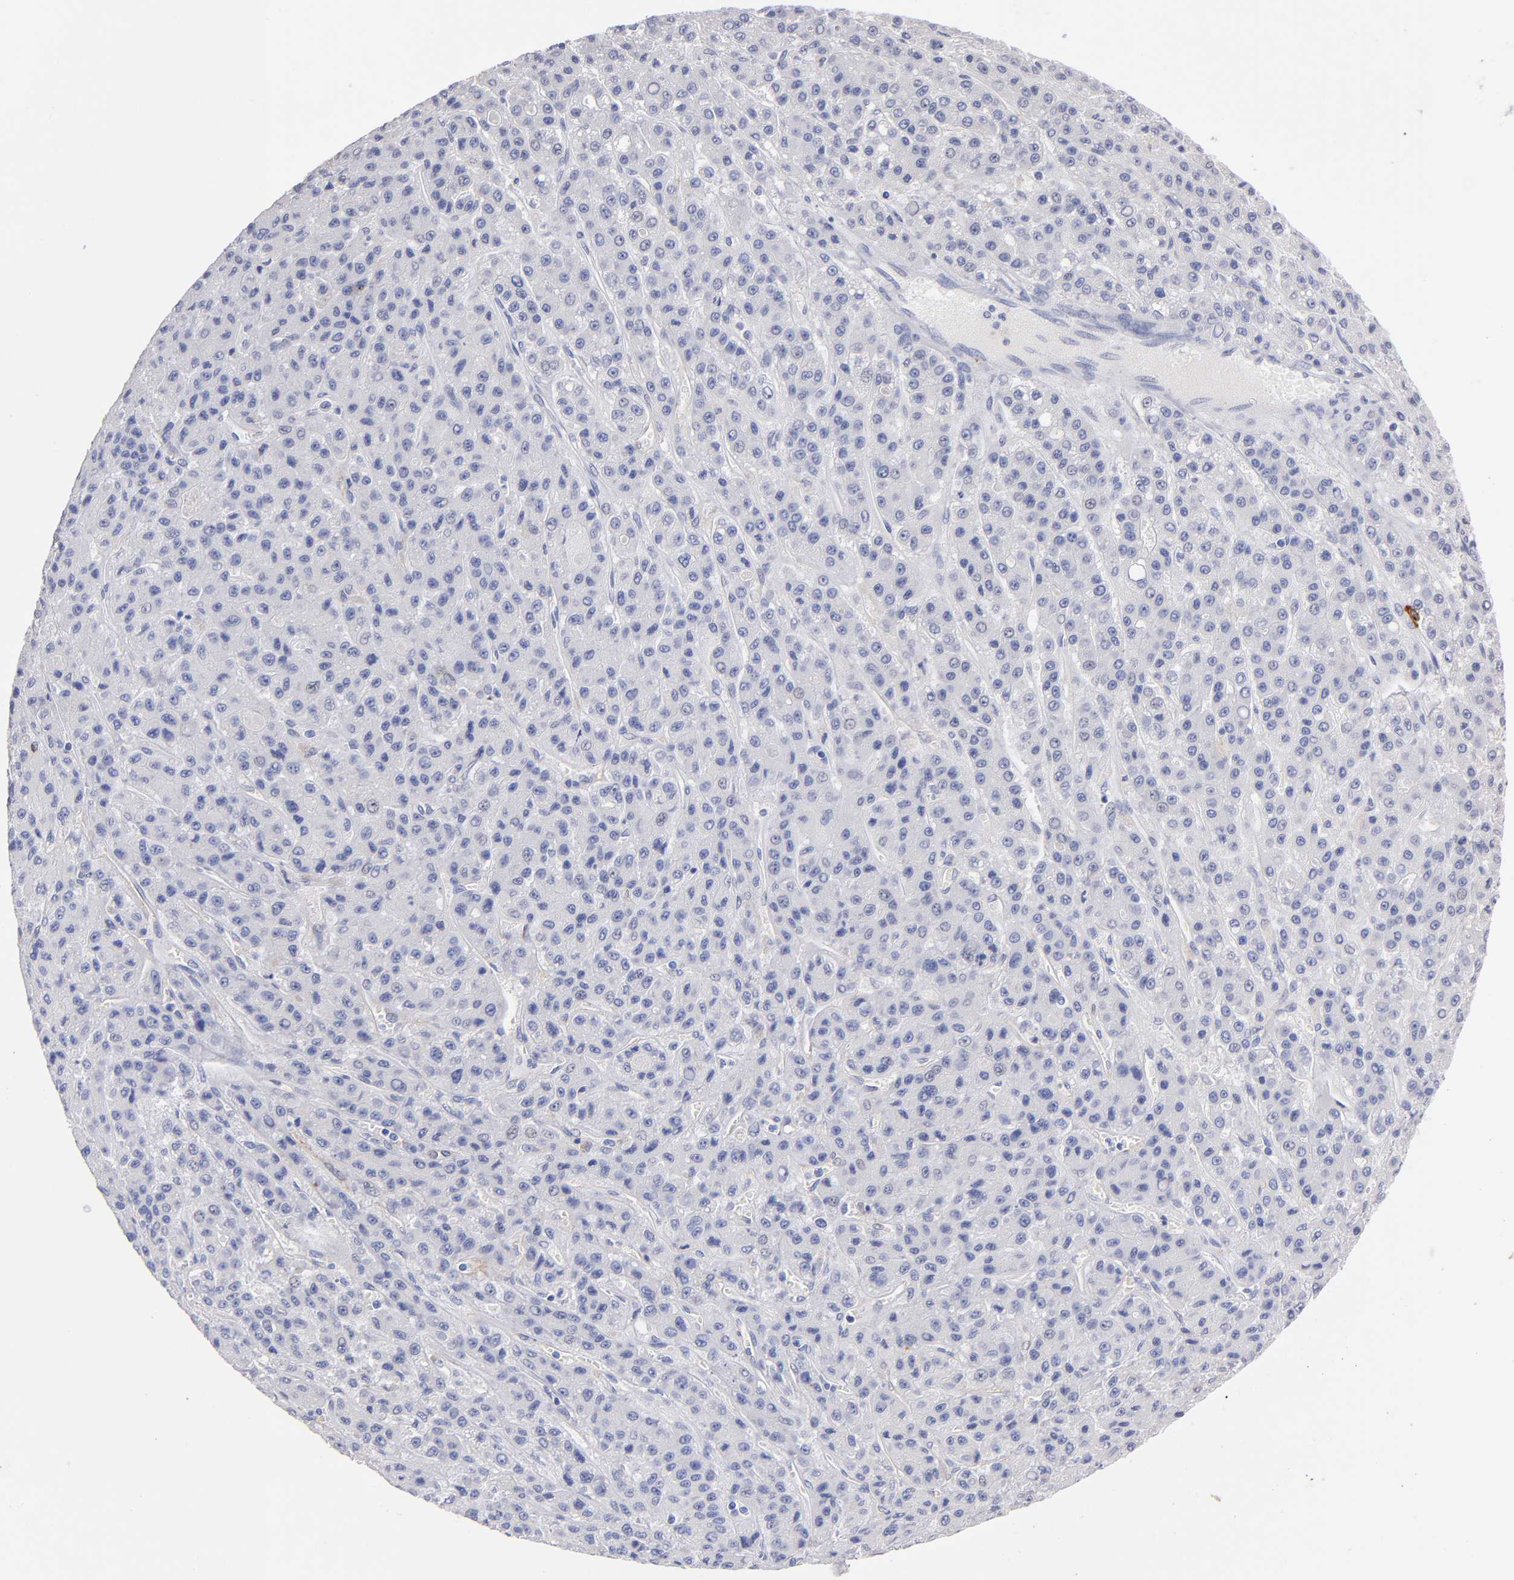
{"staining": {"intensity": "negative", "quantity": "none", "location": "none"}, "tissue": "liver cancer", "cell_type": "Tumor cells", "image_type": "cancer", "snomed": [{"axis": "morphology", "description": "Carcinoma, Hepatocellular, NOS"}, {"axis": "topography", "description": "Liver"}], "caption": "Protein analysis of liver hepatocellular carcinoma demonstrates no significant expression in tumor cells.", "gene": "KIT", "patient": {"sex": "male", "age": 70}}